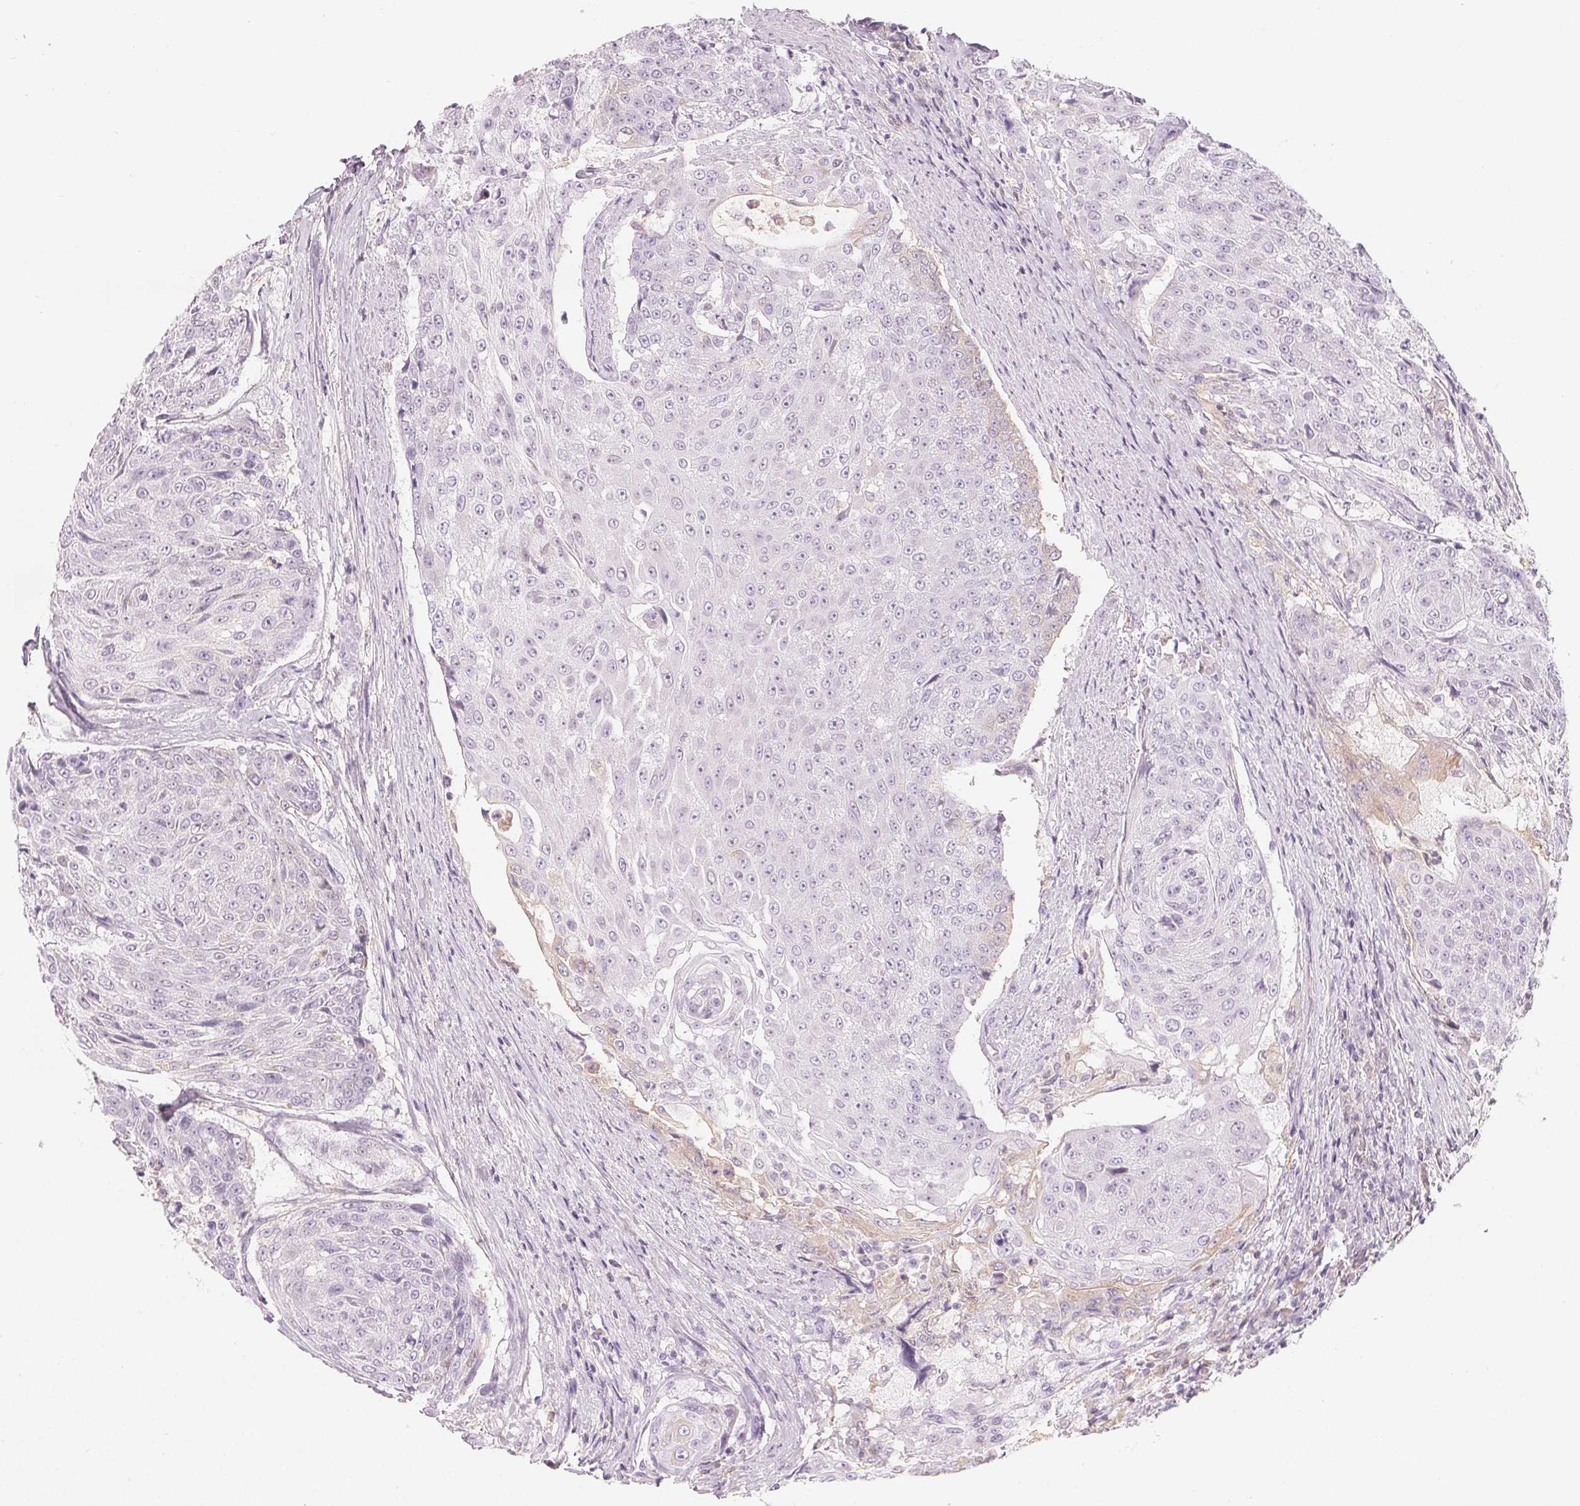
{"staining": {"intensity": "negative", "quantity": "none", "location": "none"}, "tissue": "urothelial cancer", "cell_type": "Tumor cells", "image_type": "cancer", "snomed": [{"axis": "morphology", "description": "Urothelial carcinoma, High grade"}, {"axis": "topography", "description": "Urinary bladder"}], "caption": "This micrograph is of urothelial carcinoma (high-grade) stained with immunohistochemistry (IHC) to label a protein in brown with the nuclei are counter-stained blue. There is no expression in tumor cells. (Stains: DAB (3,3'-diaminobenzidine) immunohistochemistry (IHC) with hematoxylin counter stain, Microscopy: brightfield microscopy at high magnification).", "gene": "AFM", "patient": {"sex": "female", "age": 63}}